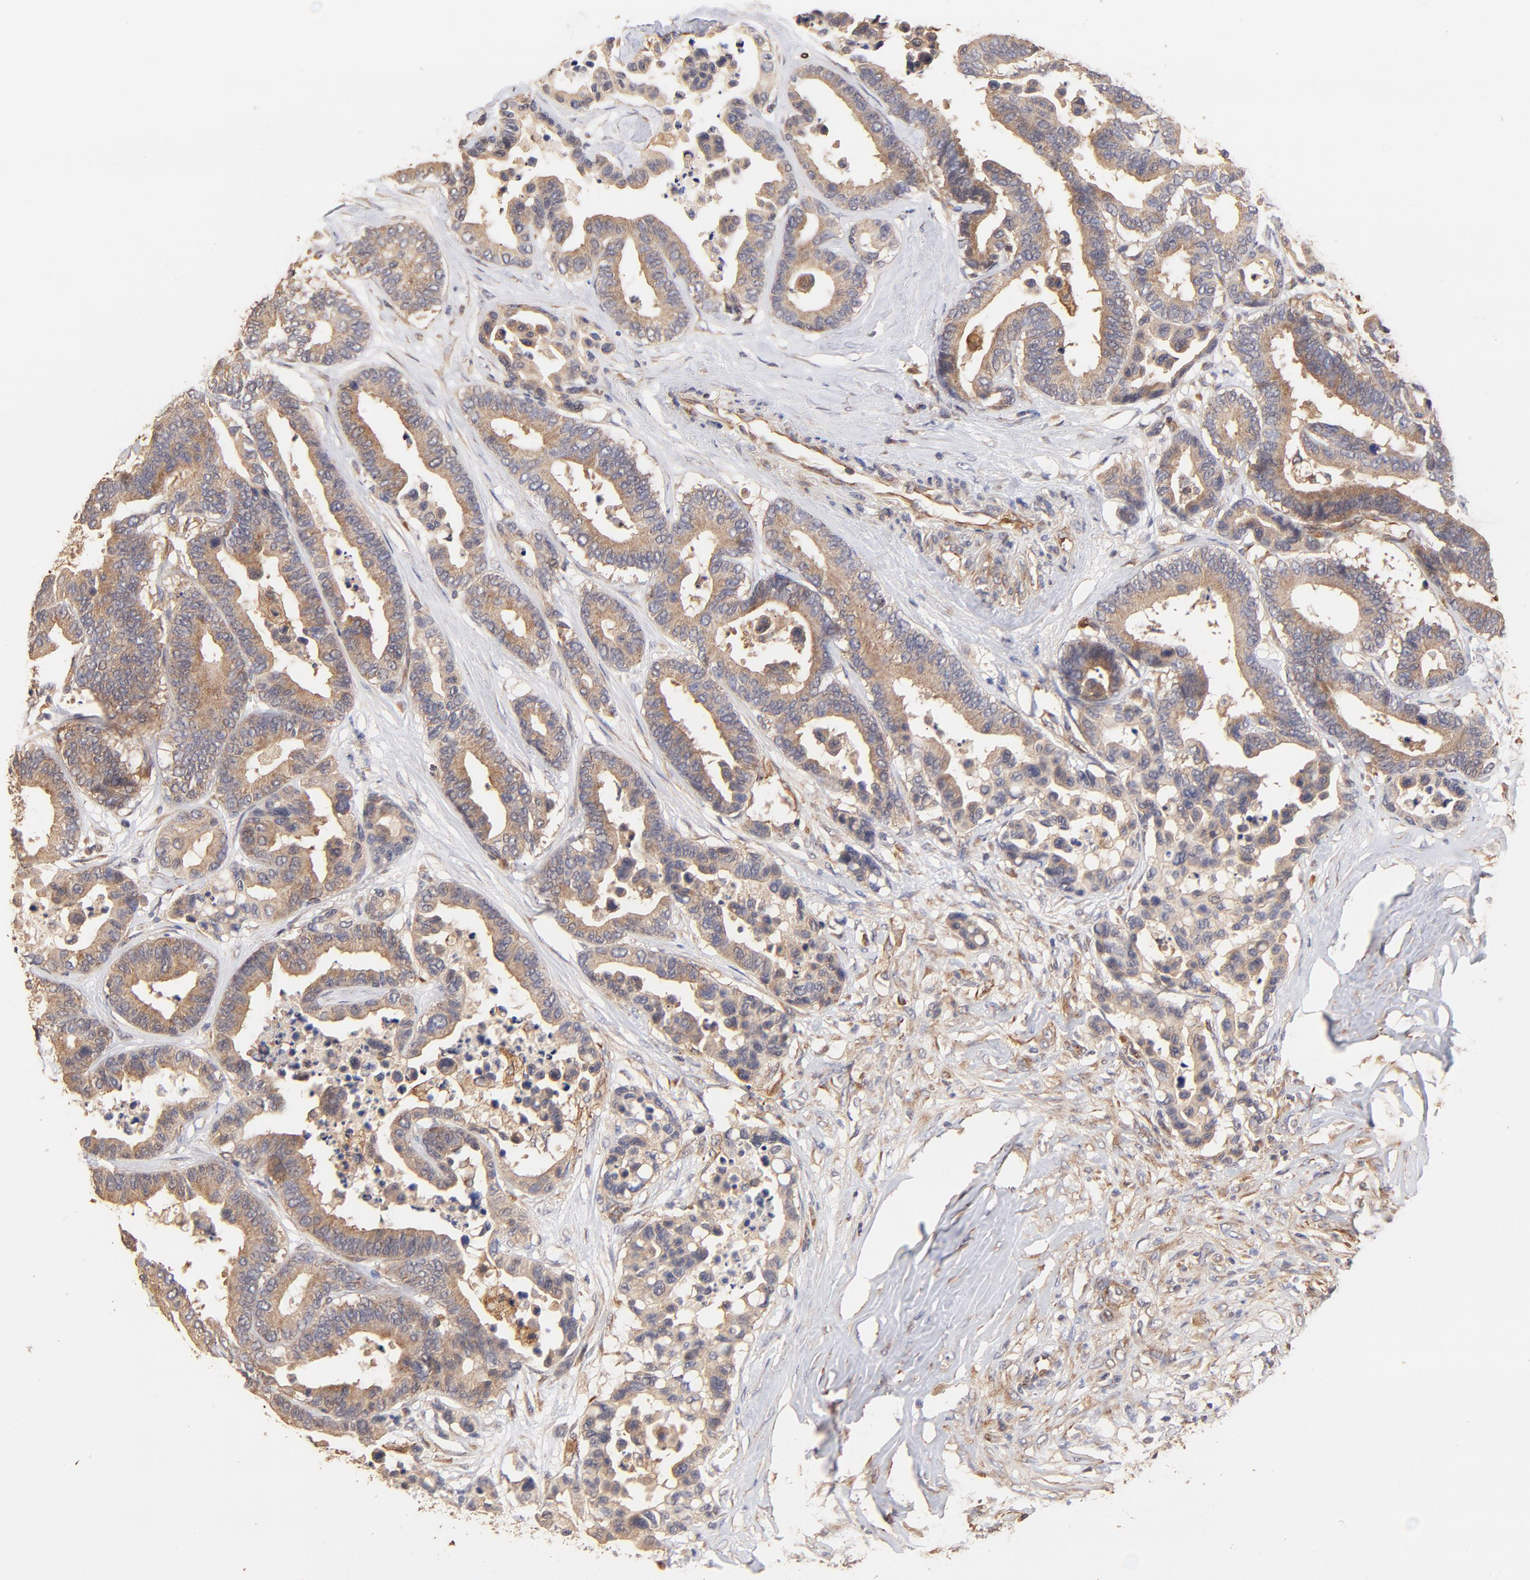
{"staining": {"intensity": "weak", "quantity": ">75%", "location": "cytoplasmic/membranous"}, "tissue": "colorectal cancer", "cell_type": "Tumor cells", "image_type": "cancer", "snomed": [{"axis": "morphology", "description": "Adenocarcinoma, NOS"}, {"axis": "topography", "description": "Colon"}], "caption": "Immunohistochemical staining of adenocarcinoma (colorectal) reveals weak cytoplasmic/membranous protein positivity in about >75% of tumor cells. (IHC, brightfield microscopy, high magnification).", "gene": "TNFAIP3", "patient": {"sex": "male", "age": 82}}